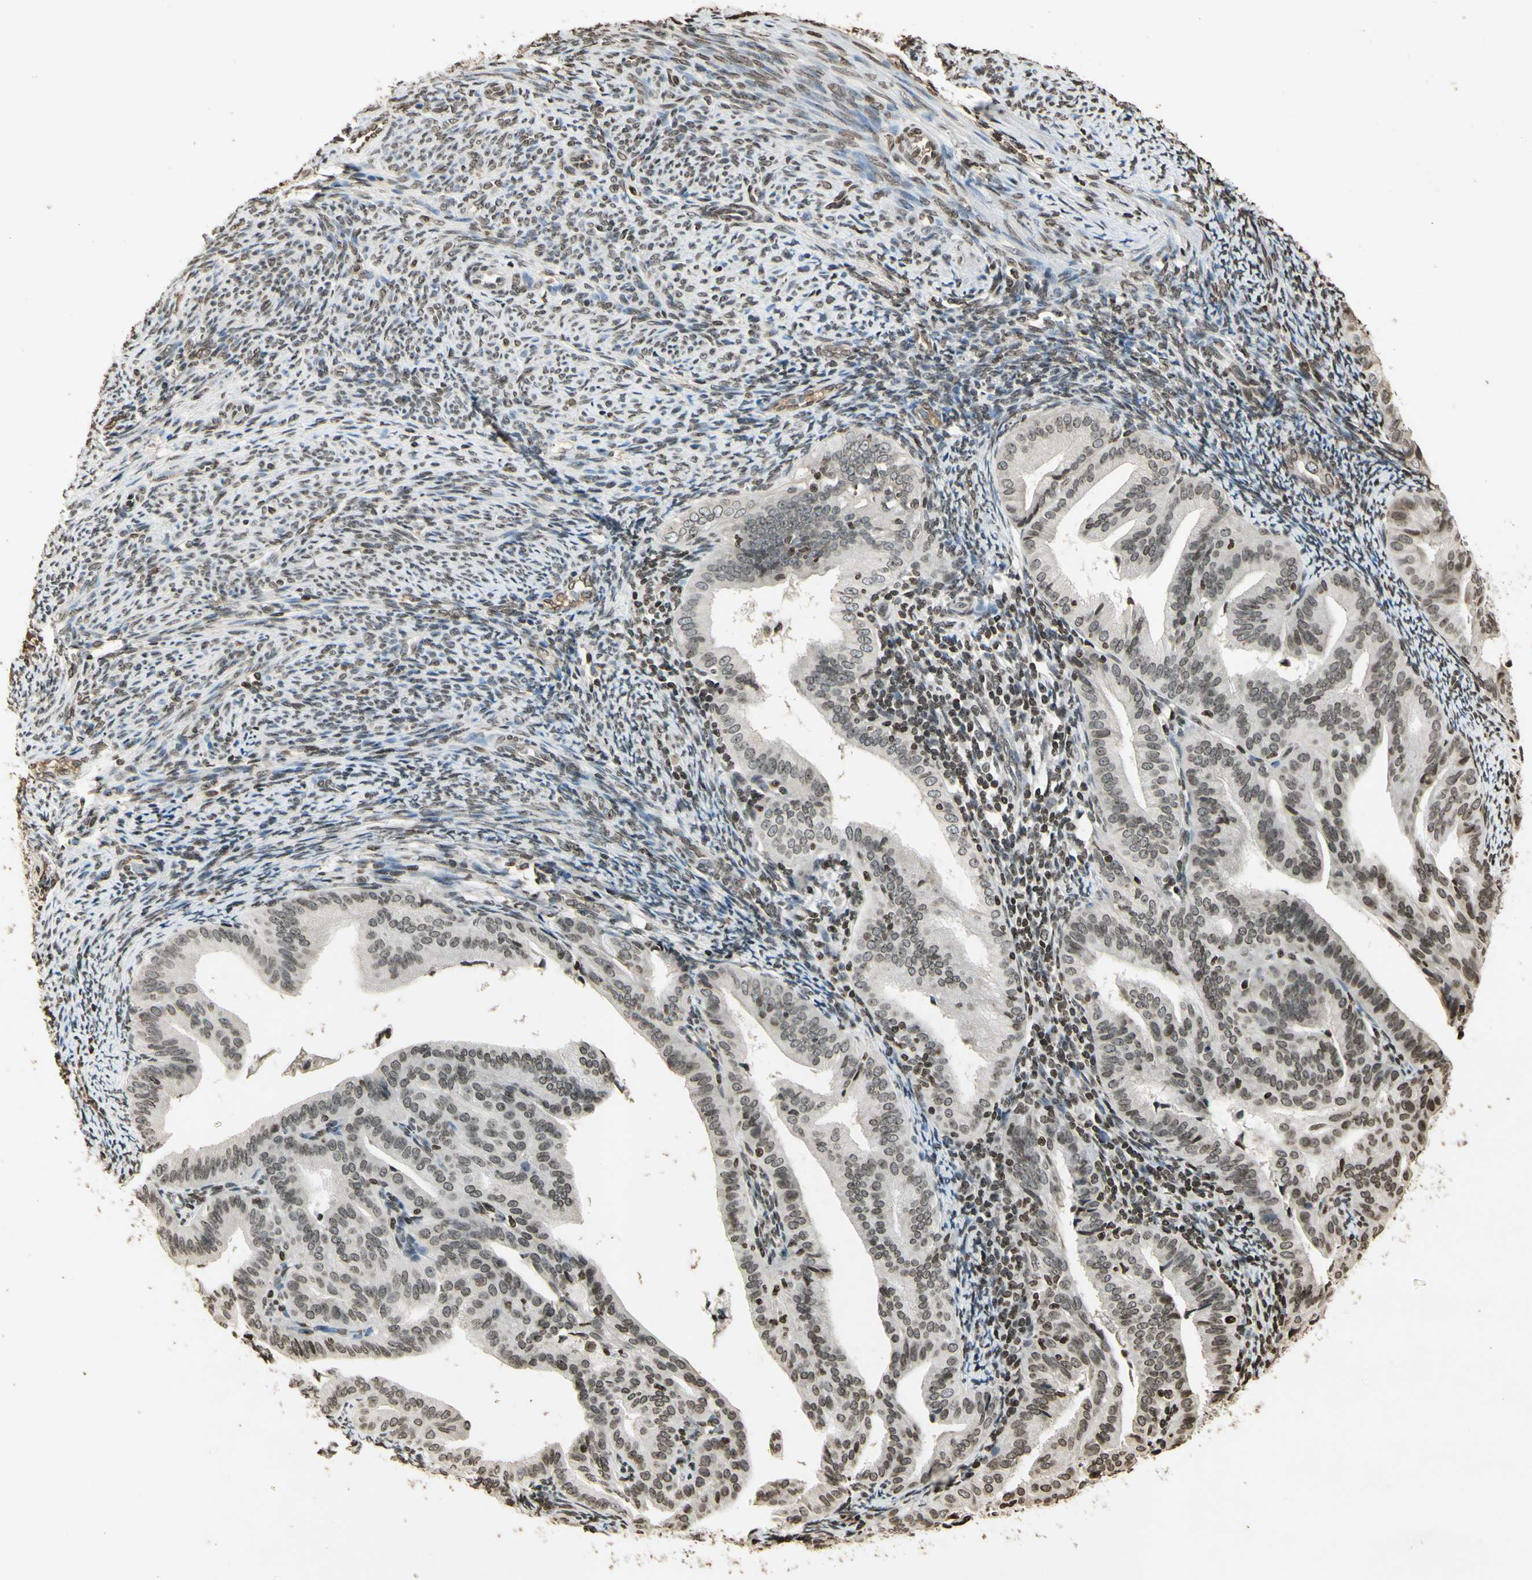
{"staining": {"intensity": "weak", "quantity": ">75%", "location": "nuclear"}, "tissue": "endometrial cancer", "cell_type": "Tumor cells", "image_type": "cancer", "snomed": [{"axis": "morphology", "description": "Adenocarcinoma, NOS"}, {"axis": "topography", "description": "Endometrium"}], "caption": "Protein staining of endometrial cancer tissue reveals weak nuclear positivity in about >75% of tumor cells. (DAB IHC with brightfield microscopy, high magnification).", "gene": "RORA", "patient": {"sex": "female", "age": 58}}